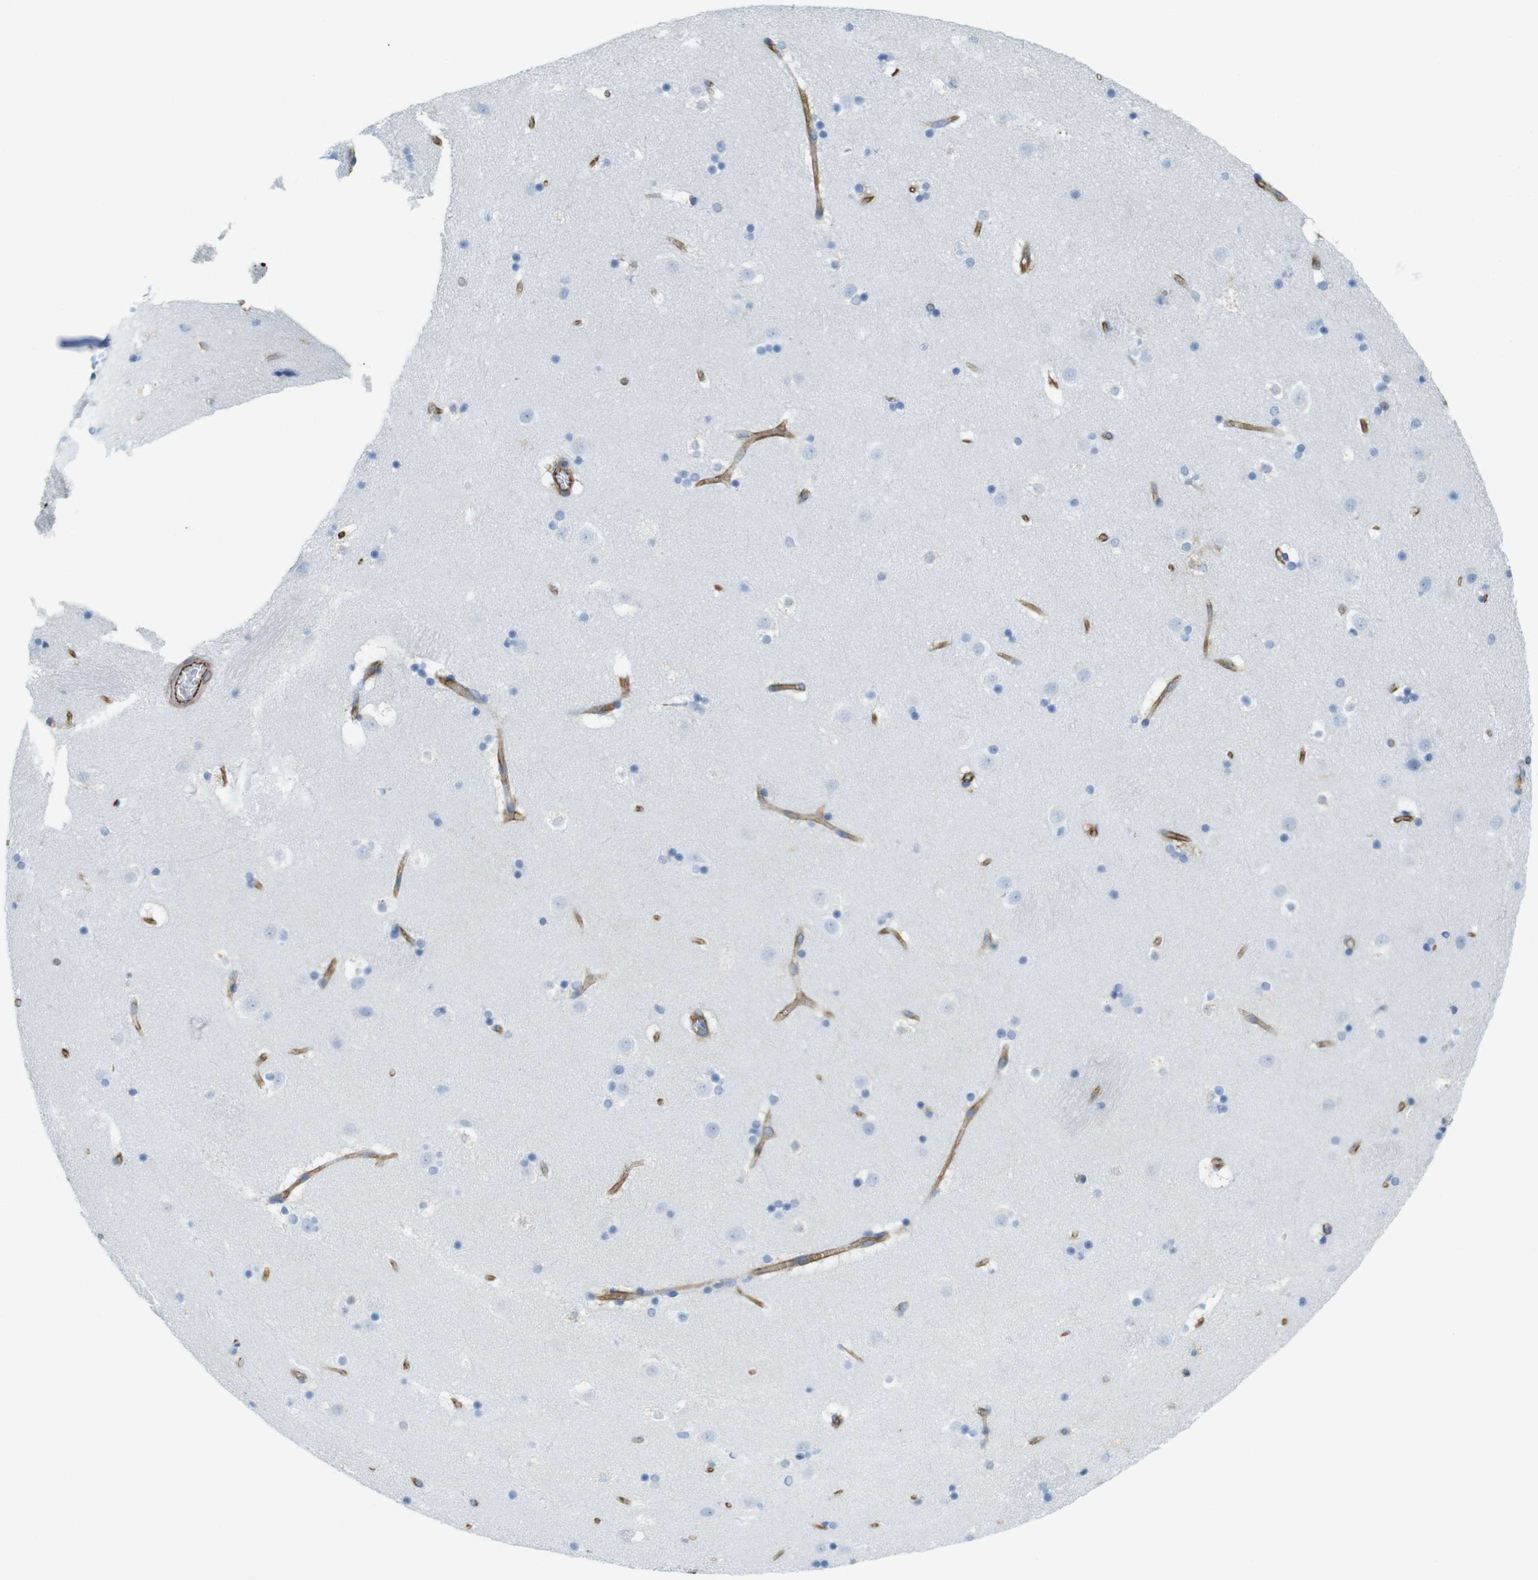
{"staining": {"intensity": "negative", "quantity": "none", "location": "none"}, "tissue": "caudate", "cell_type": "Glial cells", "image_type": "normal", "snomed": [{"axis": "morphology", "description": "Normal tissue, NOS"}, {"axis": "topography", "description": "Lateral ventricle wall"}], "caption": "Immunohistochemistry (IHC) image of benign human caudate stained for a protein (brown), which reveals no expression in glial cells. (Stains: DAB IHC with hematoxylin counter stain, Microscopy: brightfield microscopy at high magnification).", "gene": "MS4A10", "patient": {"sex": "male", "age": 45}}